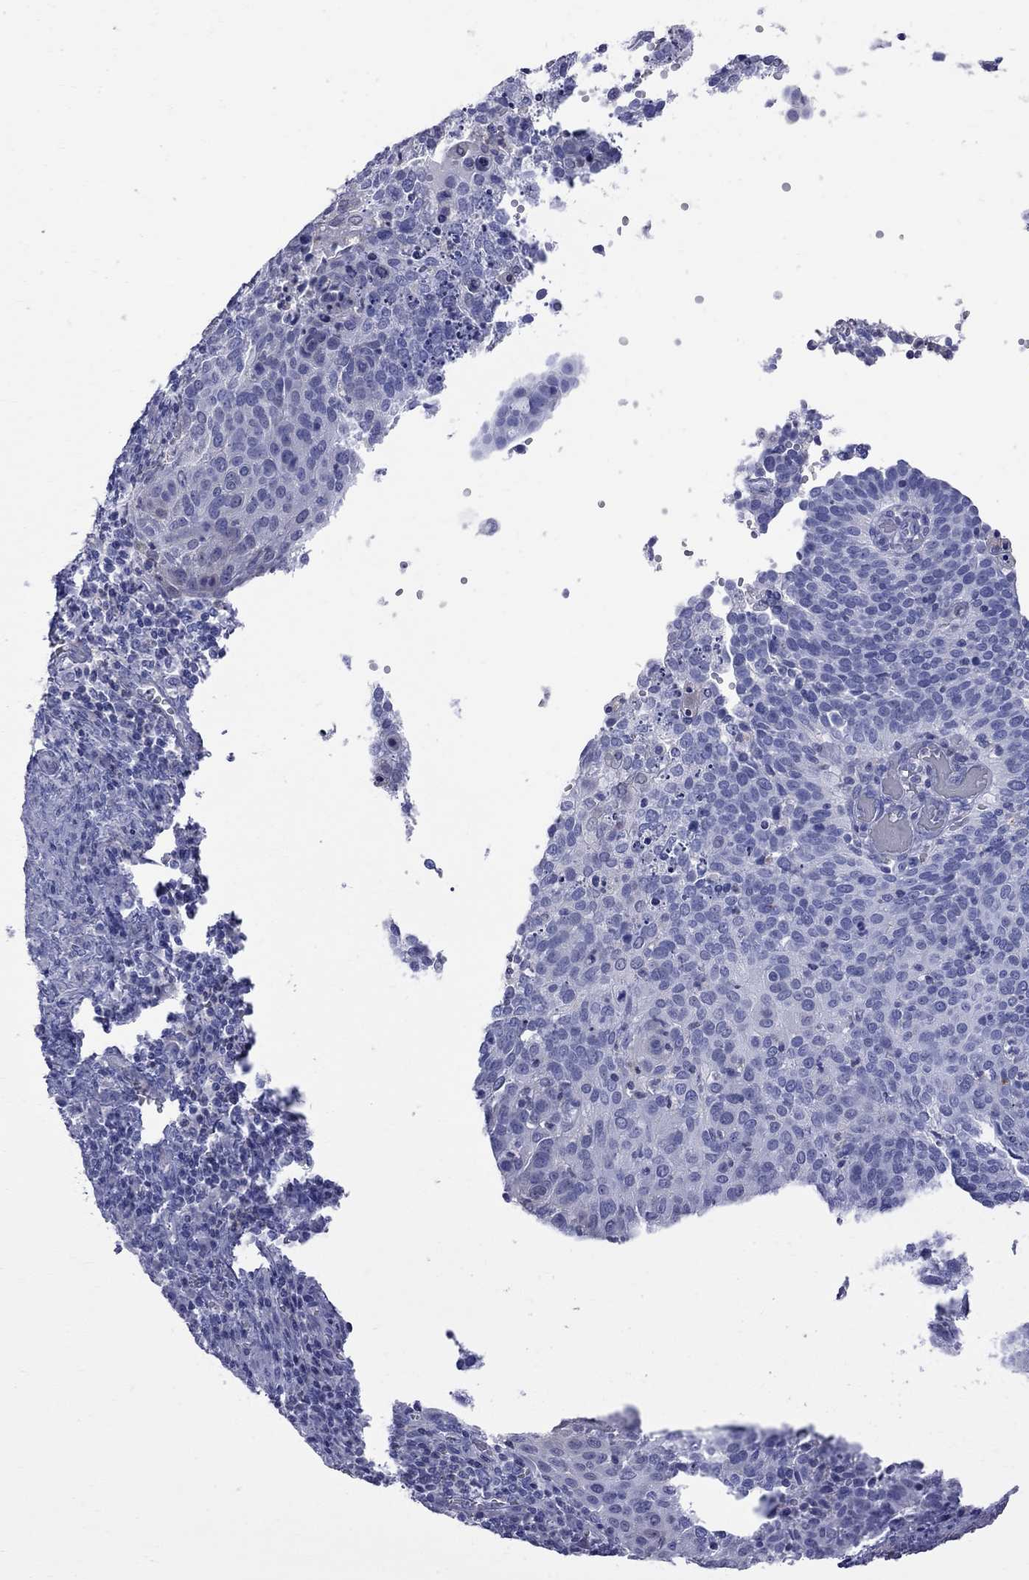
{"staining": {"intensity": "negative", "quantity": "none", "location": "none"}, "tissue": "cervical cancer", "cell_type": "Tumor cells", "image_type": "cancer", "snomed": [{"axis": "morphology", "description": "Squamous cell carcinoma, NOS"}, {"axis": "topography", "description": "Cervix"}], "caption": "Tumor cells show no significant positivity in cervical cancer (squamous cell carcinoma).", "gene": "S100A3", "patient": {"sex": "female", "age": 39}}